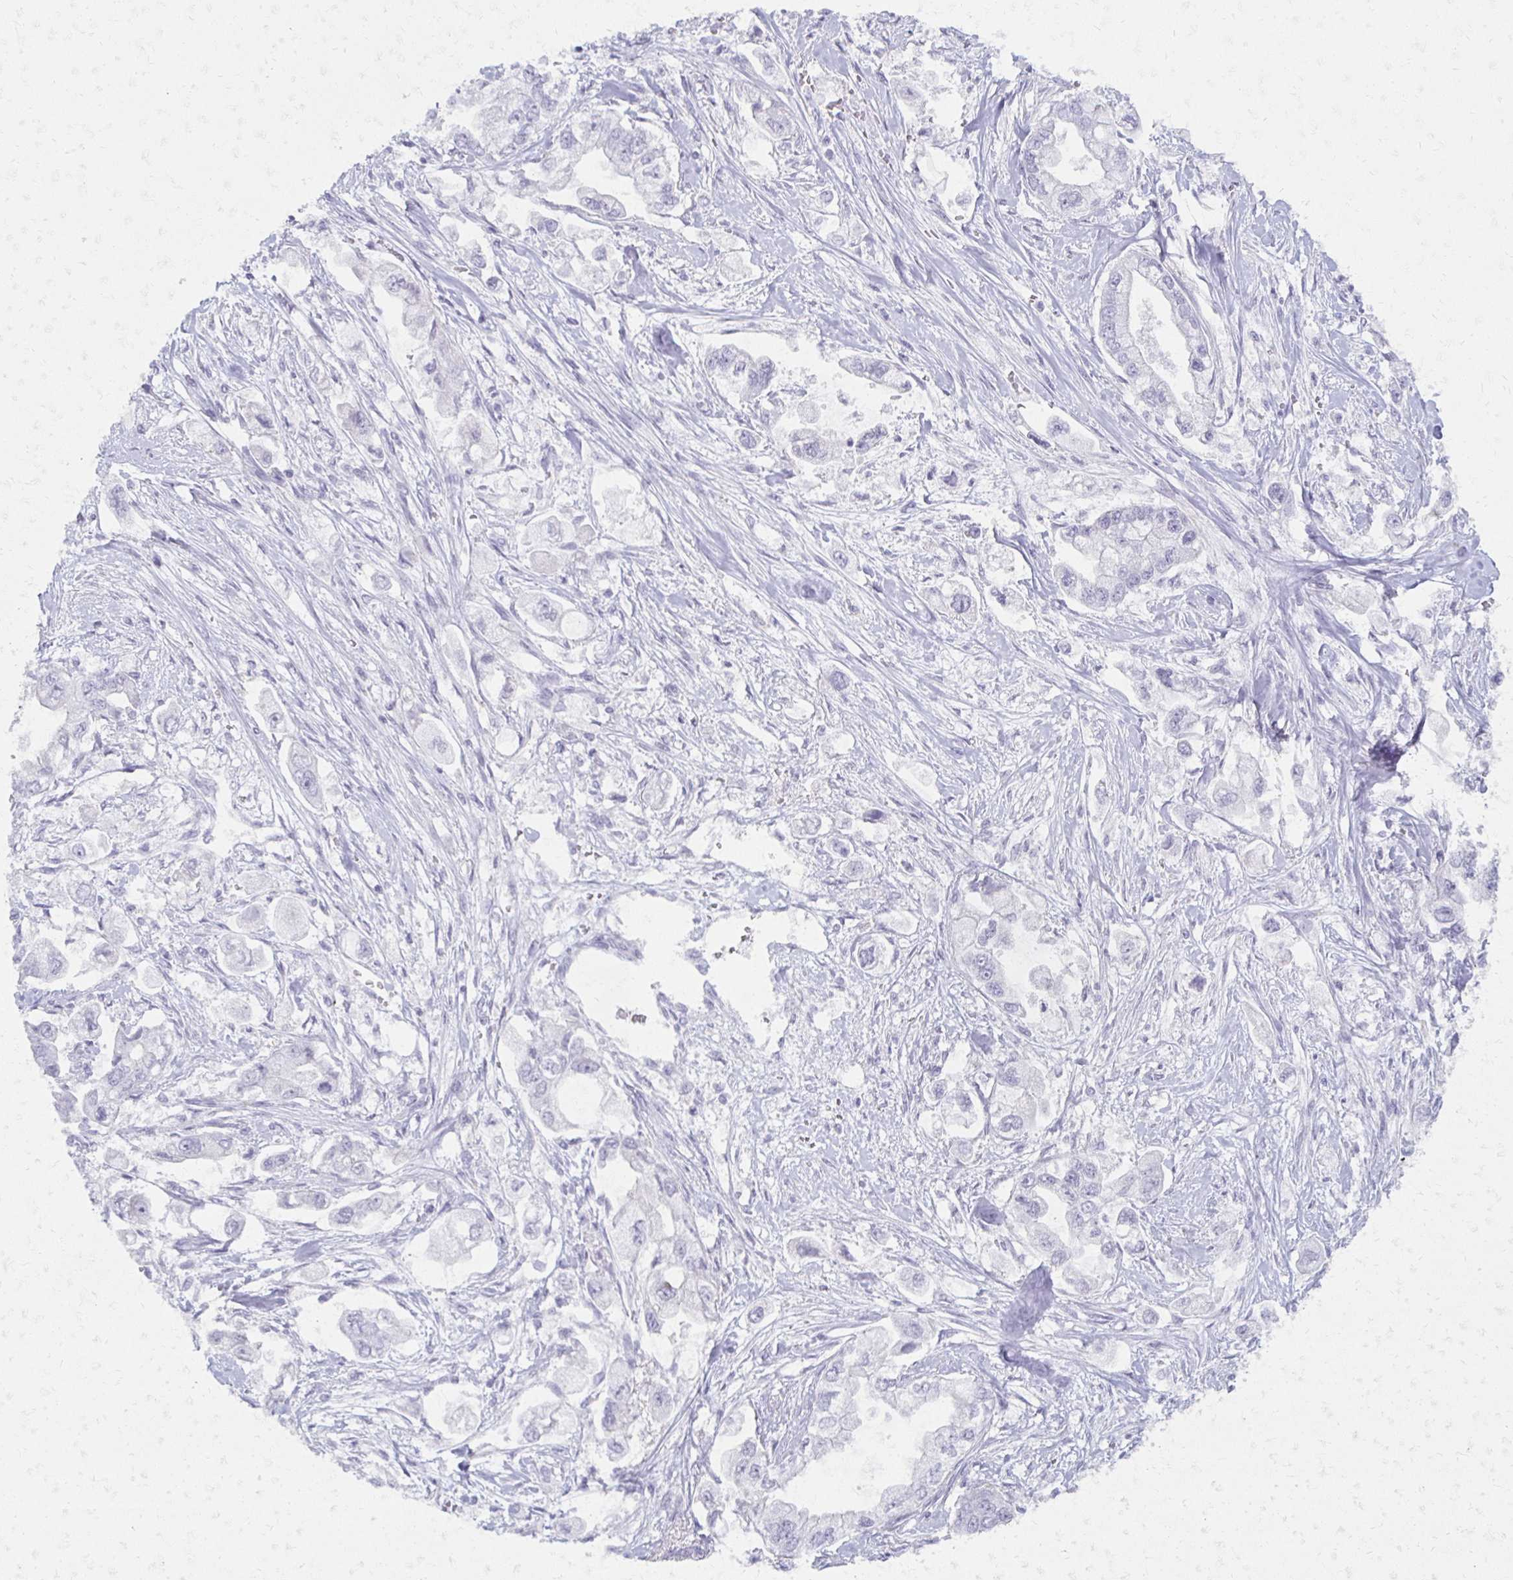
{"staining": {"intensity": "negative", "quantity": "none", "location": "none"}, "tissue": "stomach cancer", "cell_type": "Tumor cells", "image_type": "cancer", "snomed": [{"axis": "morphology", "description": "Adenocarcinoma, NOS"}, {"axis": "topography", "description": "Stomach"}], "caption": "This photomicrograph is of adenocarcinoma (stomach) stained with IHC to label a protein in brown with the nuclei are counter-stained blue. There is no expression in tumor cells.", "gene": "MORC4", "patient": {"sex": "male", "age": 62}}